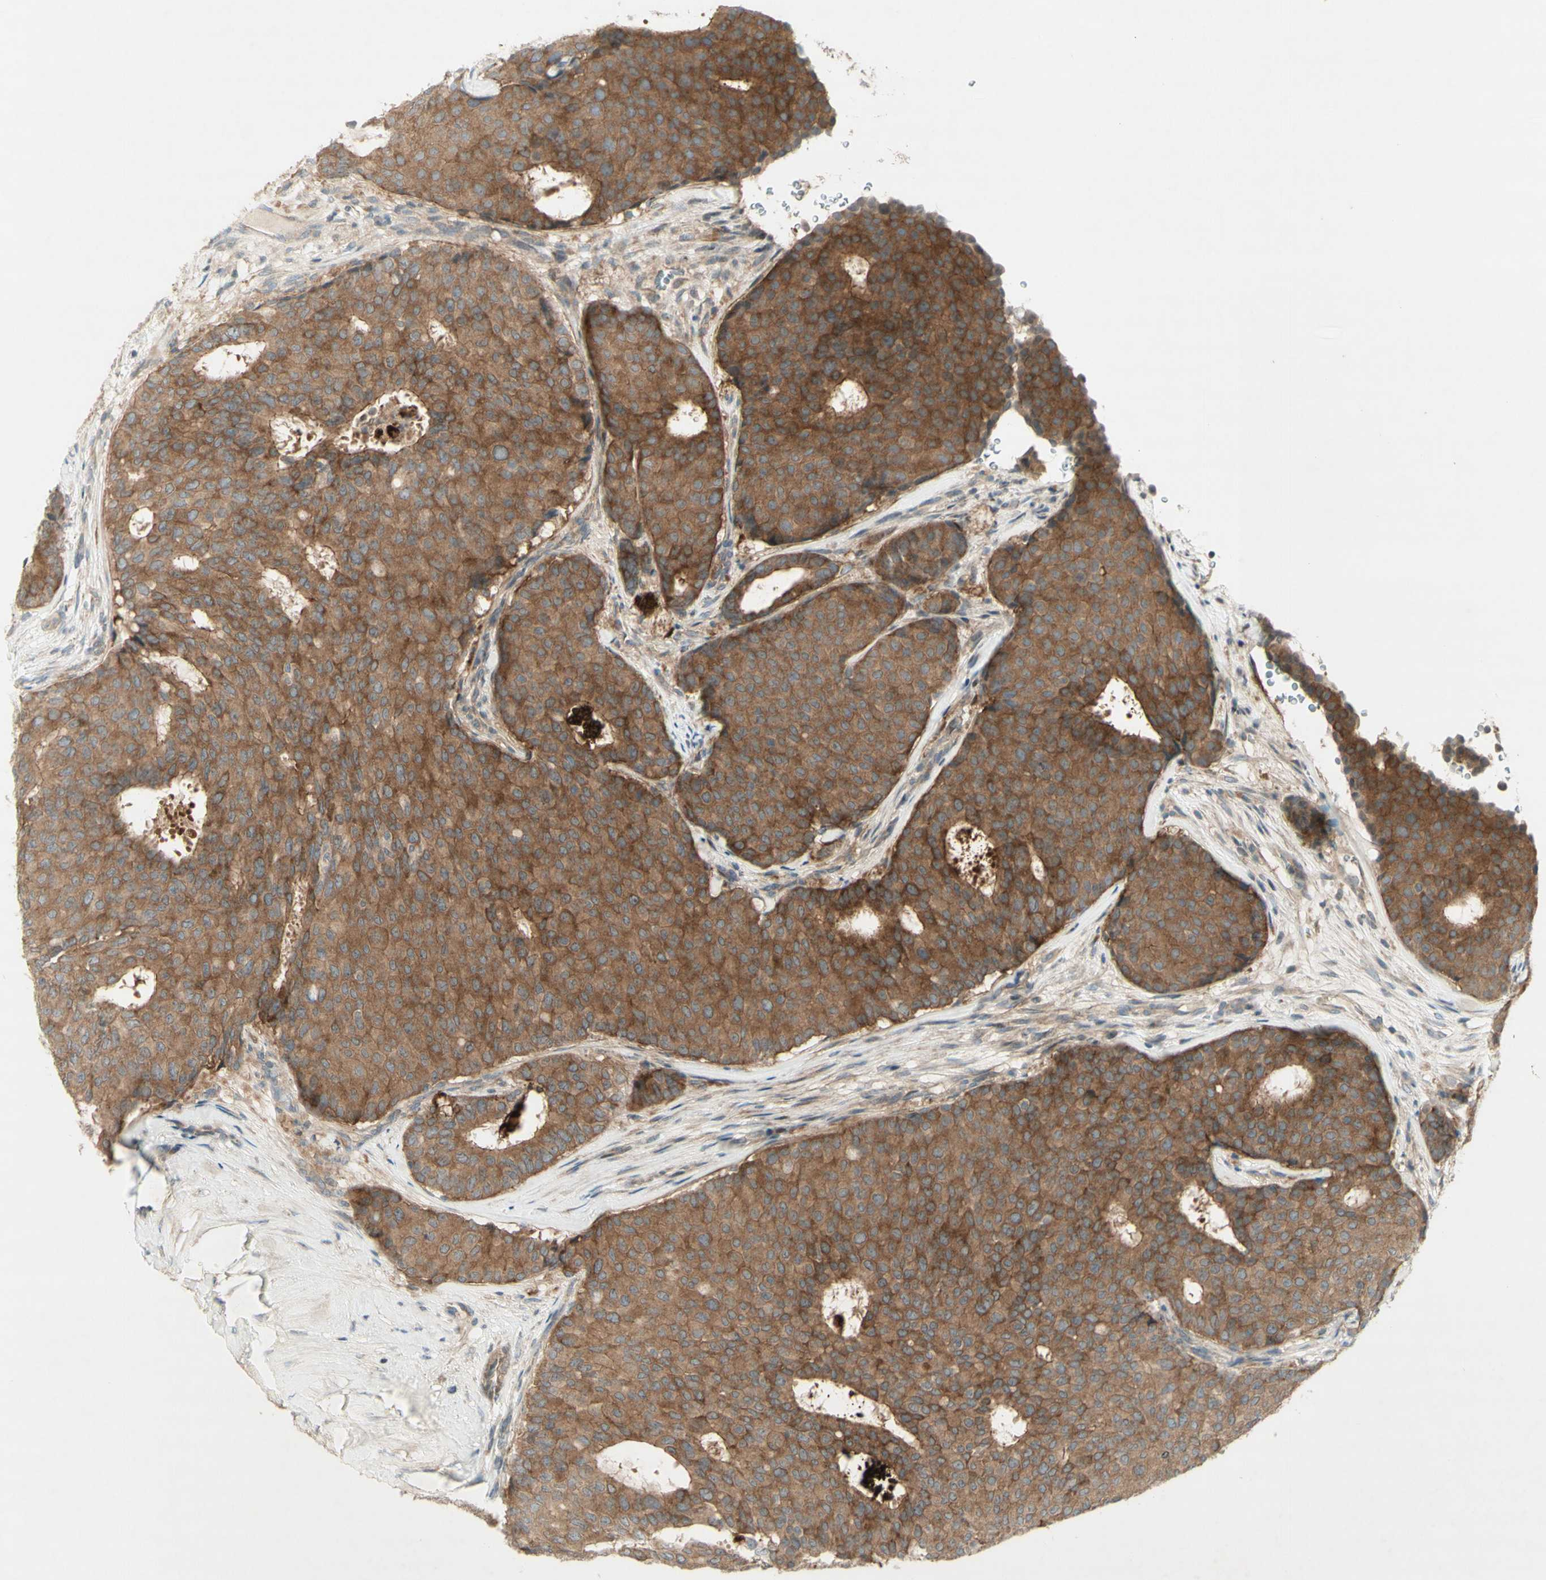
{"staining": {"intensity": "moderate", "quantity": ">75%", "location": "cytoplasmic/membranous"}, "tissue": "breast cancer", "cell_type": "Tumor cells", "image_type": "cancer", "snomed": [{"axis": "morphology", "description": "Duct carcinoma"}, {"axis": "topography", "description": "Breast"}], "caption": "An image of human breast cancer stained for a protein reveals moderate cytoplasmic/membranous brown staining in tumor cells. (Brightfield microscopy of DAB IHC at high magnification).", "gene": "ETF1", "patient": {"sex": "female", "age": 75}}